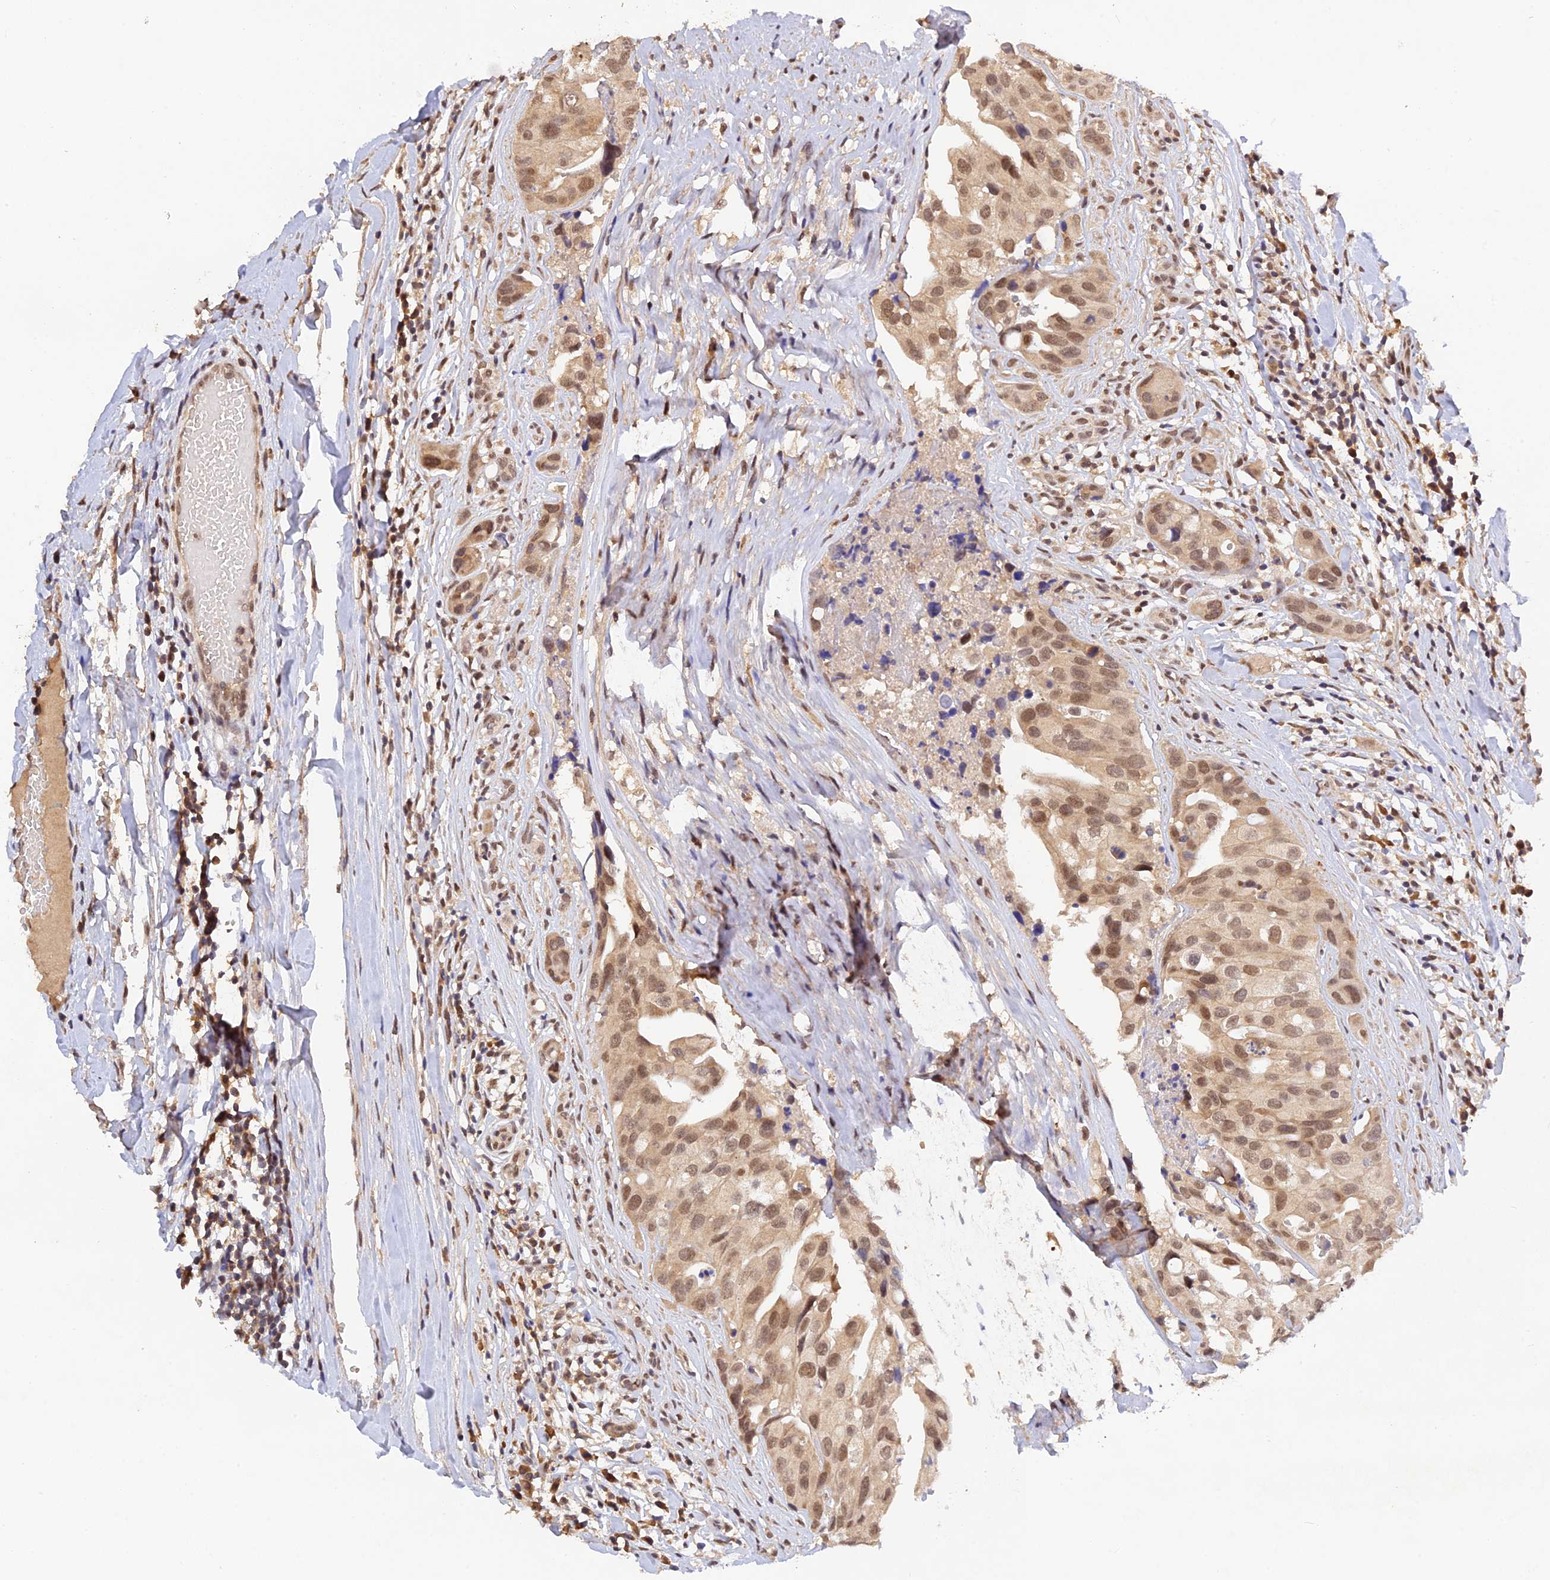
{"staining": {"intensity": "moderate", "quantity": ">75%", "location": "nuclear"}, "tissue": "head and neck cancer", "cell_type": "Tumor cells", "image_type": "cancer", "snomed": [{"axis": "morphology", "description": "Adenocarcinoma, NOS"}, {"axis": "morphology", "description": "Adenocarcinoma, metastatic, NOS"}, {"axis": "topography", "description": "Head-Neck"}], "caption": "Immunohistochemistry (DAB) staining of human head and neck cancer (adenocarcinoma) displays moderate nuclear protein expression in approximately >75% of tumor cells.", "gene": "ZNF436", "patient": {"sex": "male", "age": 75}}